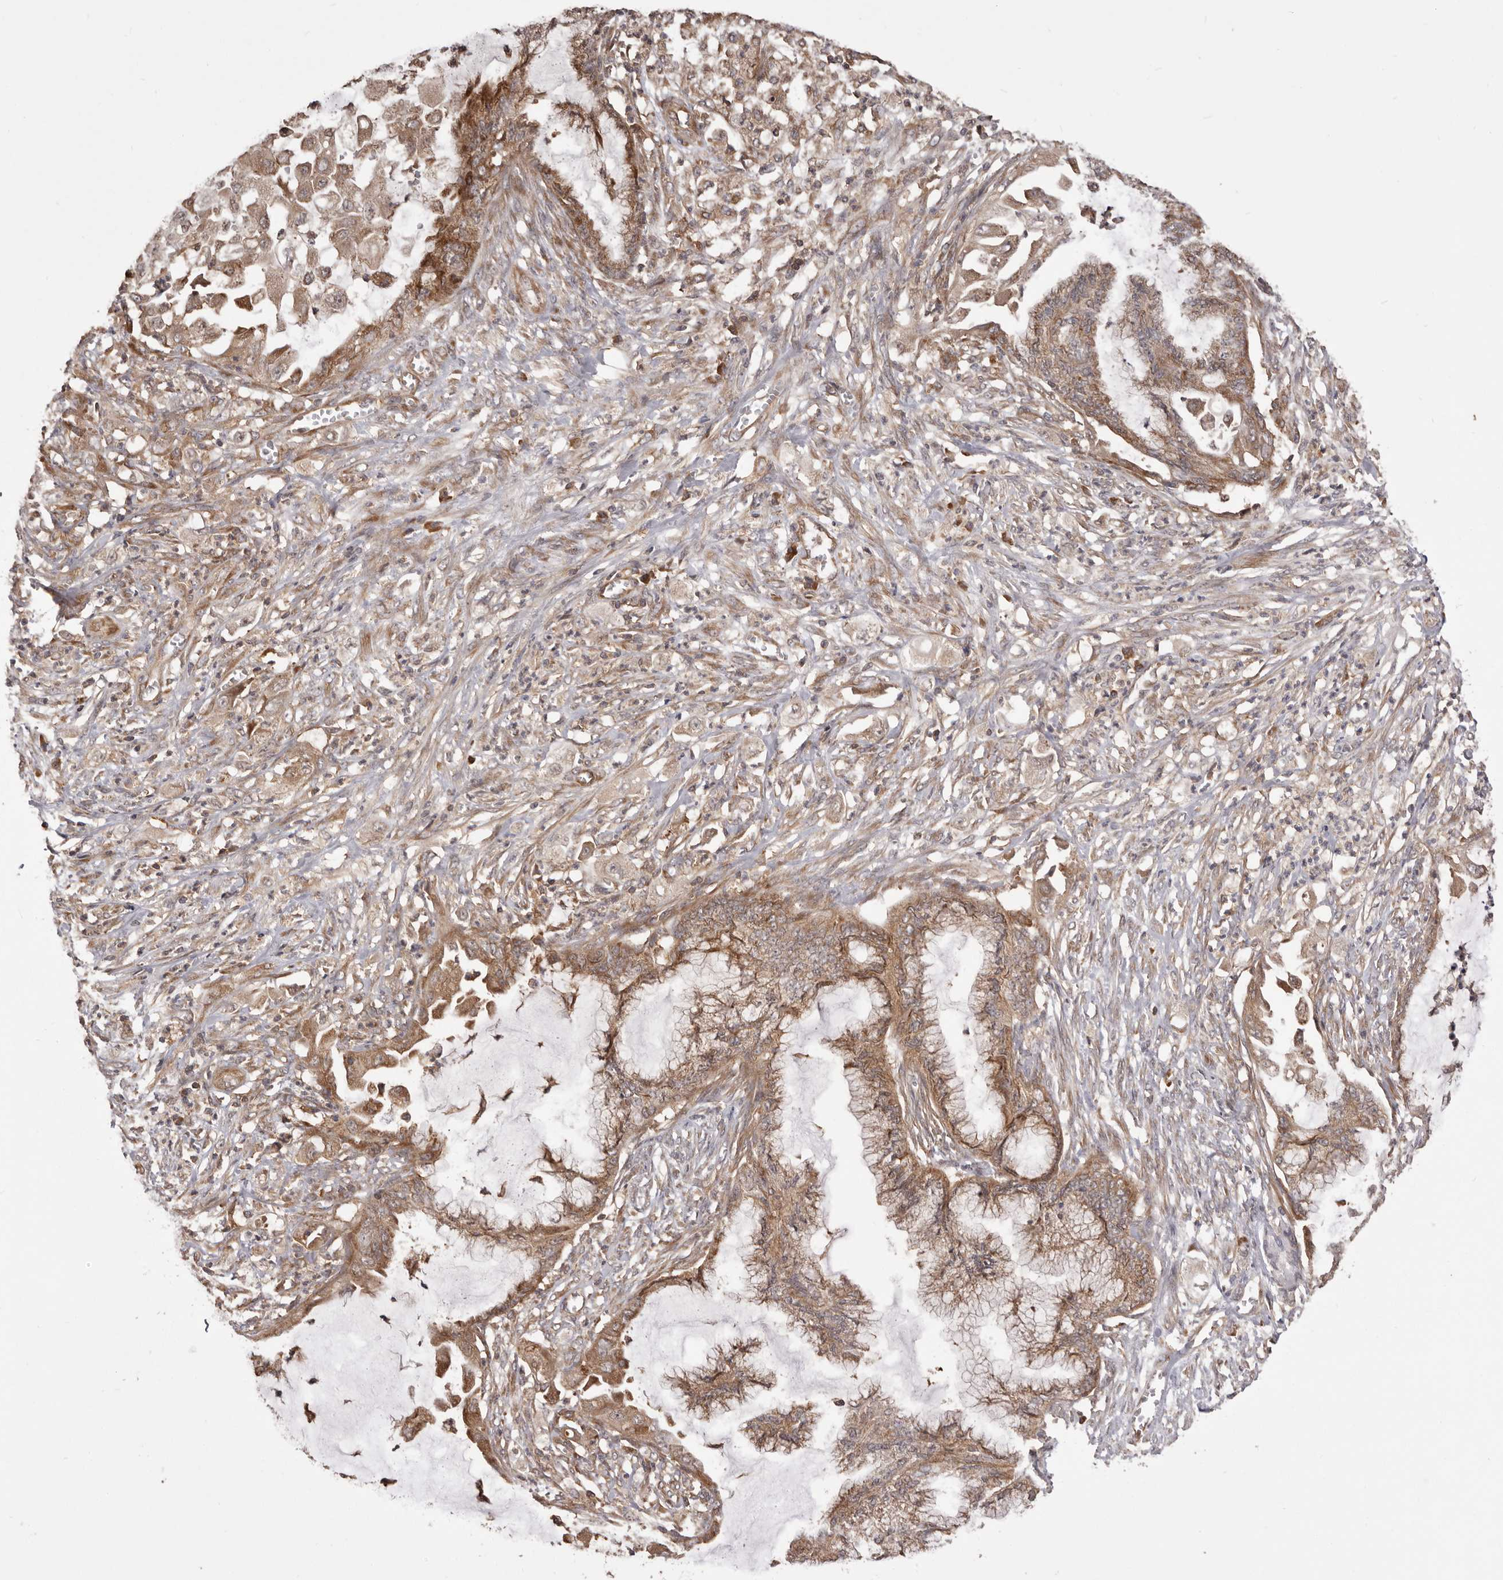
{"staining": {"intensity": "moderate", "quantity": ">75%", "location": "cytoplasmic/membranous"}, "tissue": "endometrial cancer", "cell_type": "Tumor cells", "image_type": "cancer", "snomed": [{"axis": "morphology", "description": "Adenocarcinoma, NOS"}, {"axis": "topography", "description": "Endometrium"}], "caption": "Immunohistochemical staining of human endometrial cancer (adenocarcinoma) demonstrates medium levels of moderate cytoplasmic/membranous protein staining in about >75% of tumor cells.", "gene": "HBS1L", "patient": {"sex": "female", "age": 86}}